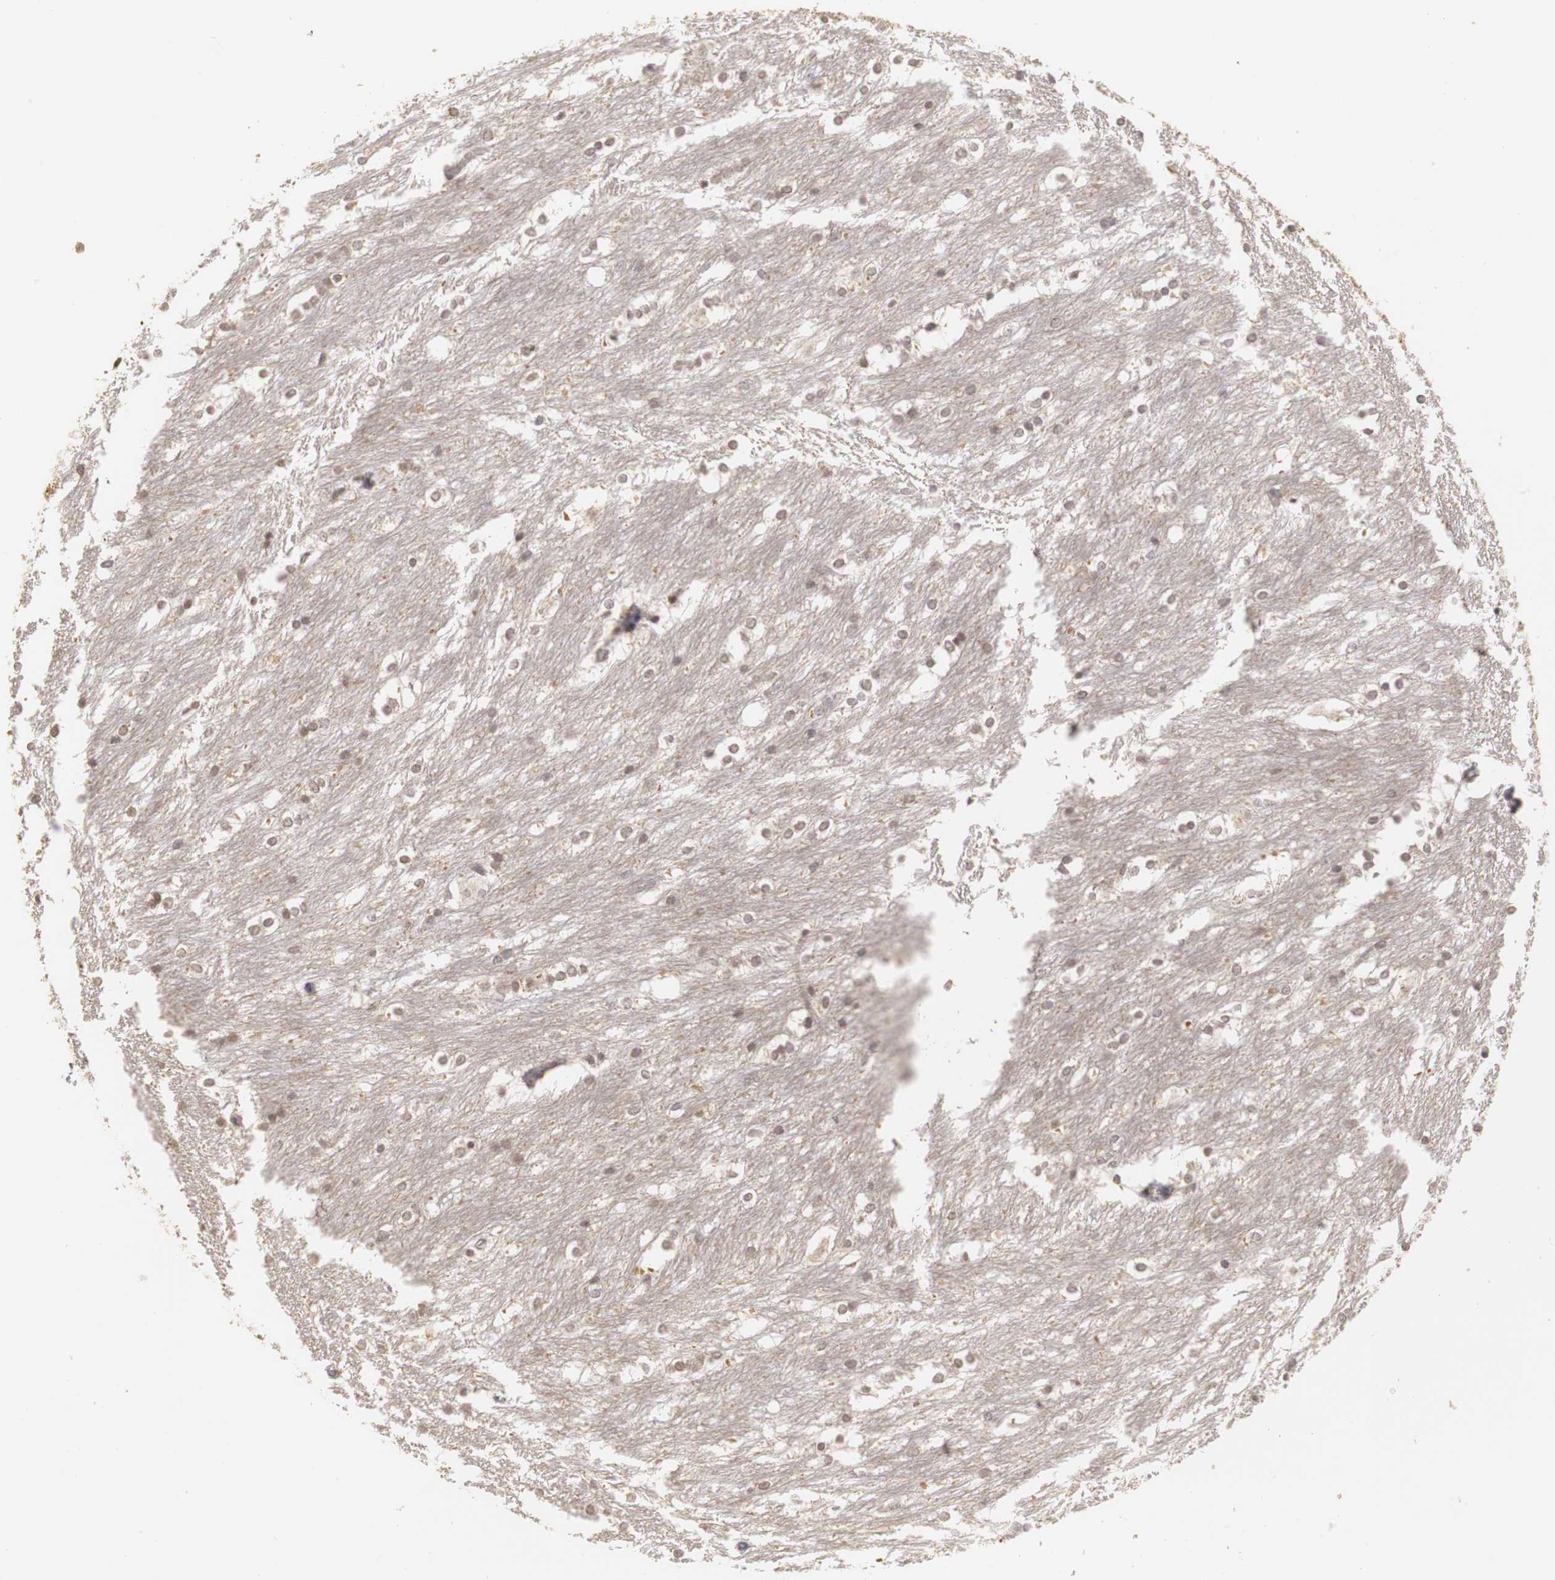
{"staining": {"intensity": "weak", "quantity": "25%-75%", "location": "cytoplasmic/membranous,nuclear"}, "tissue": "caudate", "cell_type": "Glial cells", "image_type": "normal", "snomed": [{"axis": "morphology", "description": "Normal tissue, NOS"}, {"axis": "topography", "description": "Lateral ventricle wall"}], "caption": "Immunohistochemical staining of unremarkable human caudate shows low levels of weak cytoplasmic/membranous,nuclear expression in about 25%-75% of glial cells.", "gene": "PLEKHA1", "patient": {"sex": "female", "age": 19}}